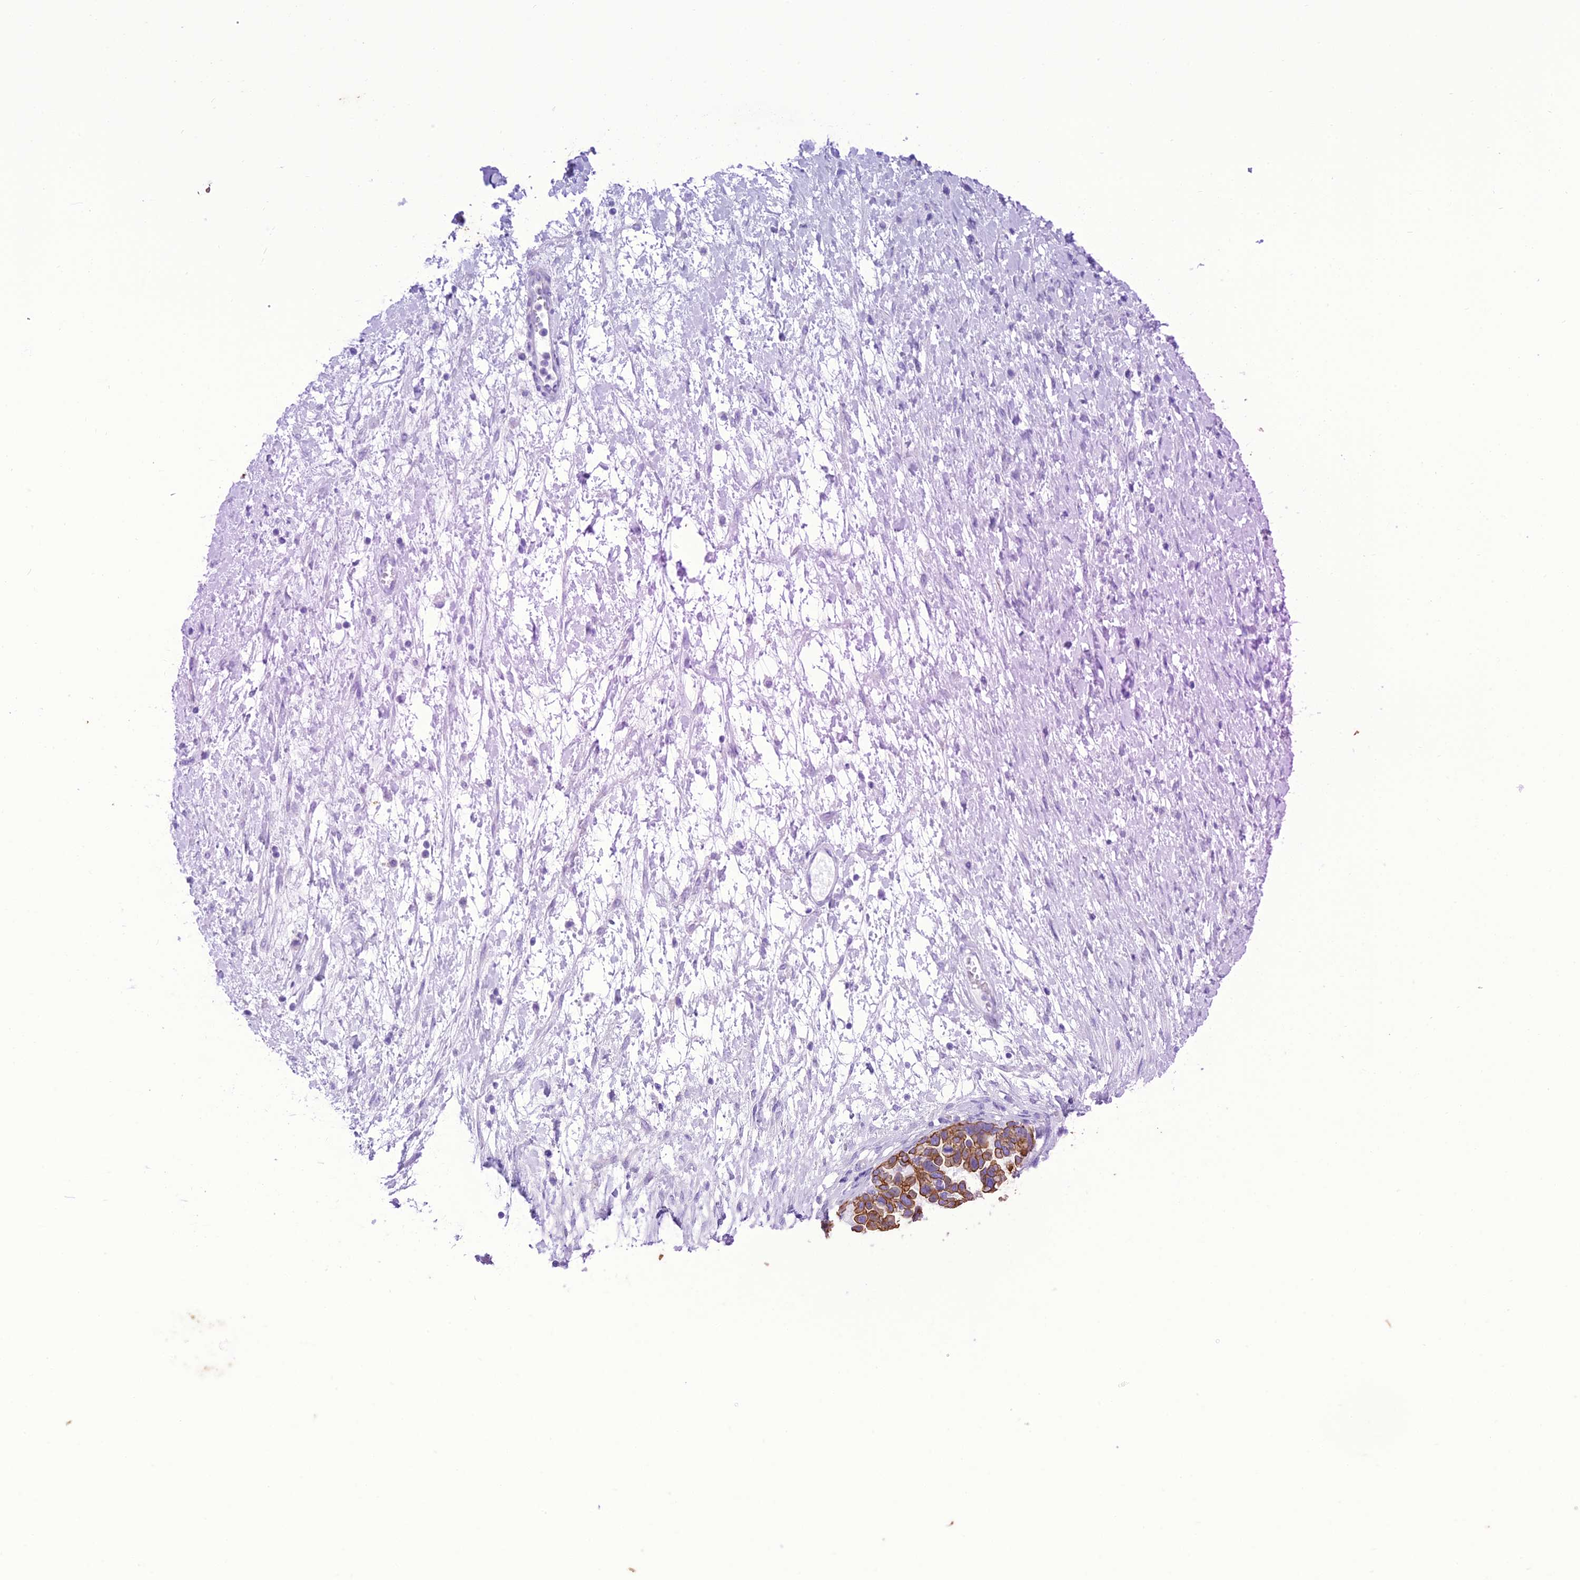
{"staining": {"intensity": "moderate", "quantity": ">75%", "location": "cytoplasmic/membranous"}, "tissue": "ovarian cancer", "cell_type": "Tumor cells", "image_type": "cancer", "snomed": [{"axis": "morphology", "description": "Cystadenocarcinoma, serous, NOS"}, {"axis": "topography", "description": "Ovary"}], "caption": "The micrograph shows a brown stain indicating the presence of a protein in the cytoplasmic/membranous of tumor cells in ovarian serous cystadenocarcinoma. (Brightfield microscopy of DAB IHC at high magnification).", "gene": "VPS52", "patient": {"sex": "female", "age": 54}}